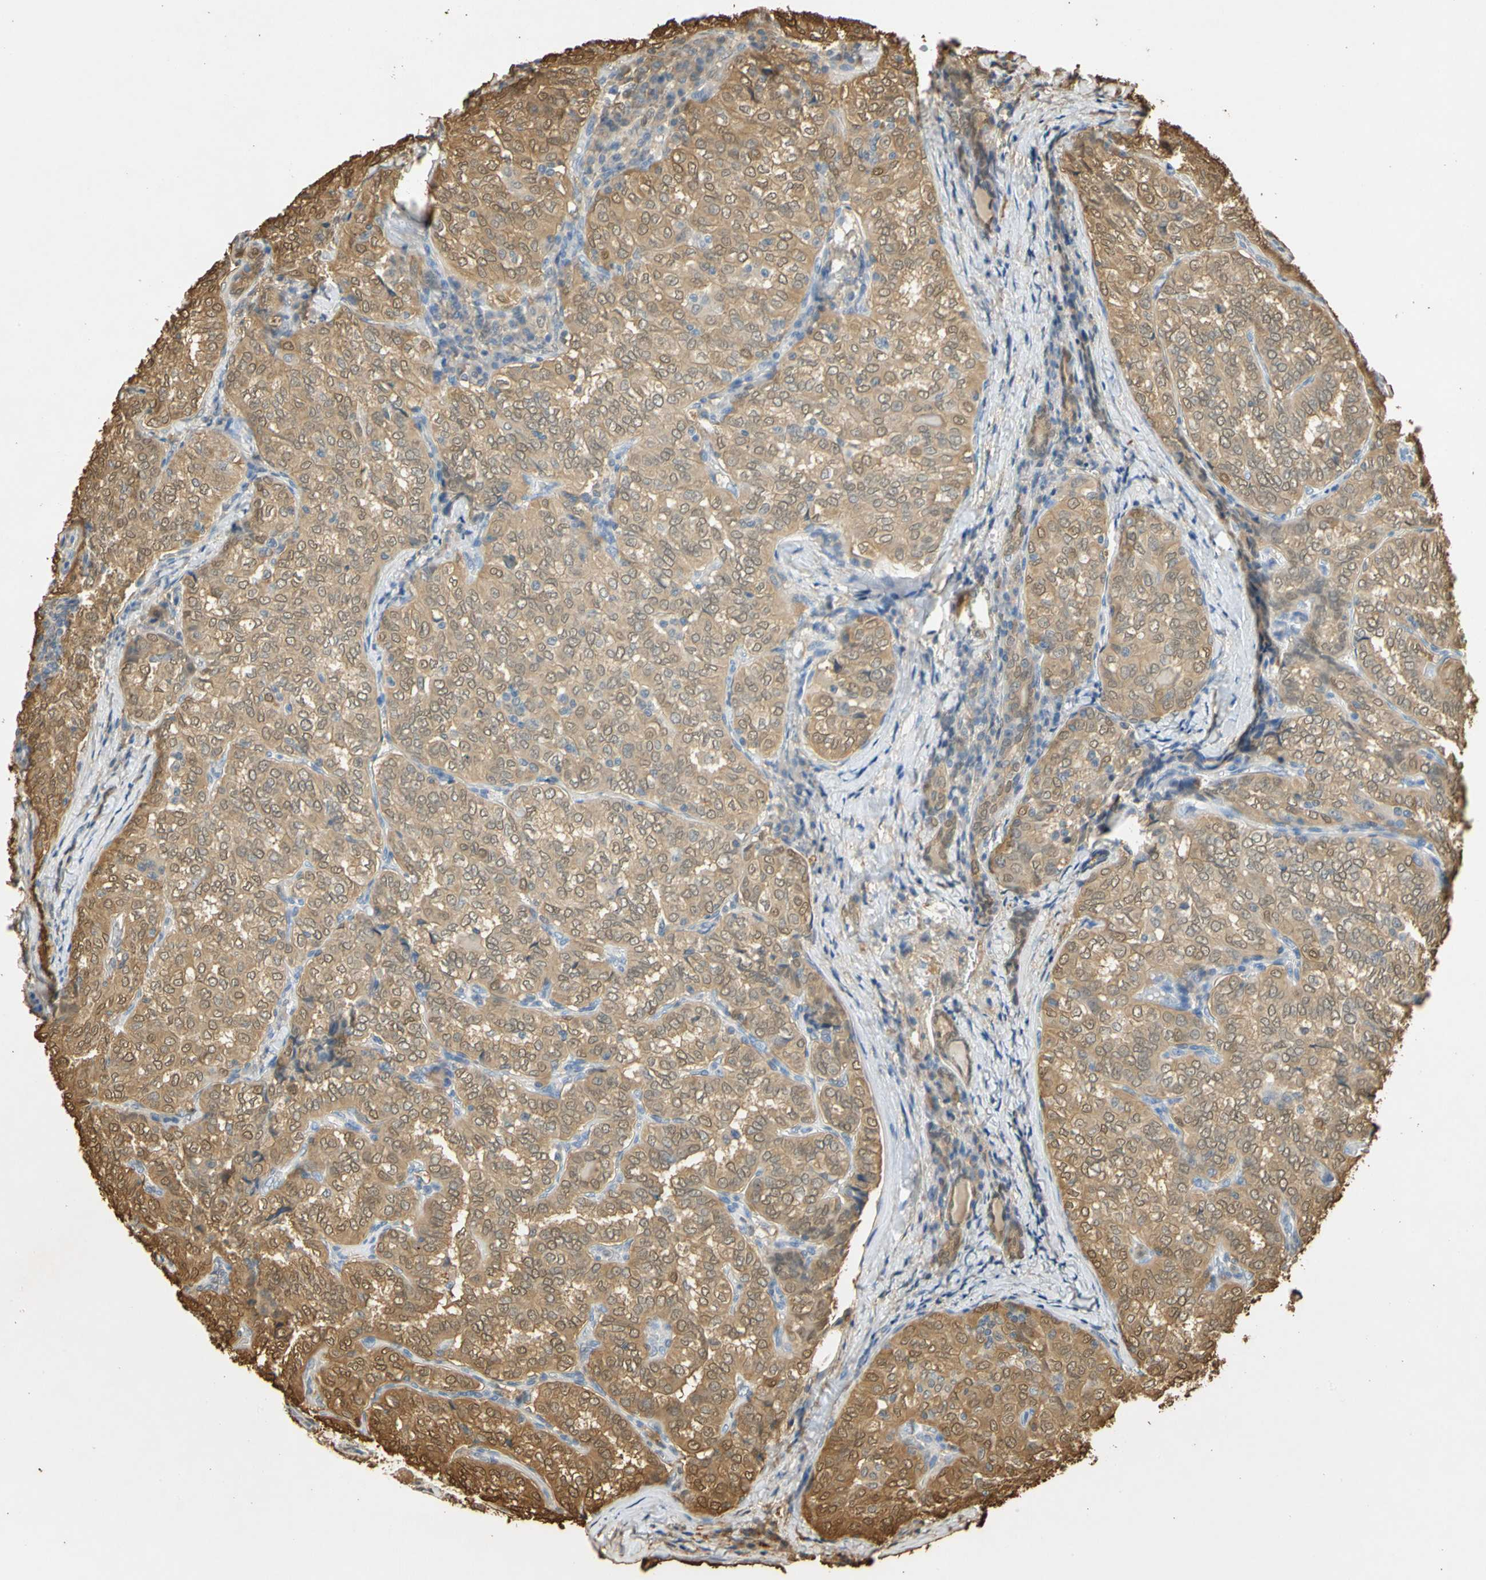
{"staining": {"intensity": "moderate", "quantity": ">75%", "location": "cytoplasmic/membranous,nuclear"}, "tissue": "thyroid cancer", "cell_type": "Tumor cells", "image_type": "cancer", "snomed": [{"axis": "morphology", "description": "Normal tissue, NOS"}, {"axis": "morphology", "description": "Papillary adenocarcinoma, NOS"}, {"axis": "topography", "description": "Thyroid gland"}], "caption": "Thyroid cancer stained with immunohistochemistry shows moderate cytoplasmic/membranous and nuclear staining in about >75% of tumor cells.", "gene": "S100A6", "patient": {"sex": "female", "age": 30}}